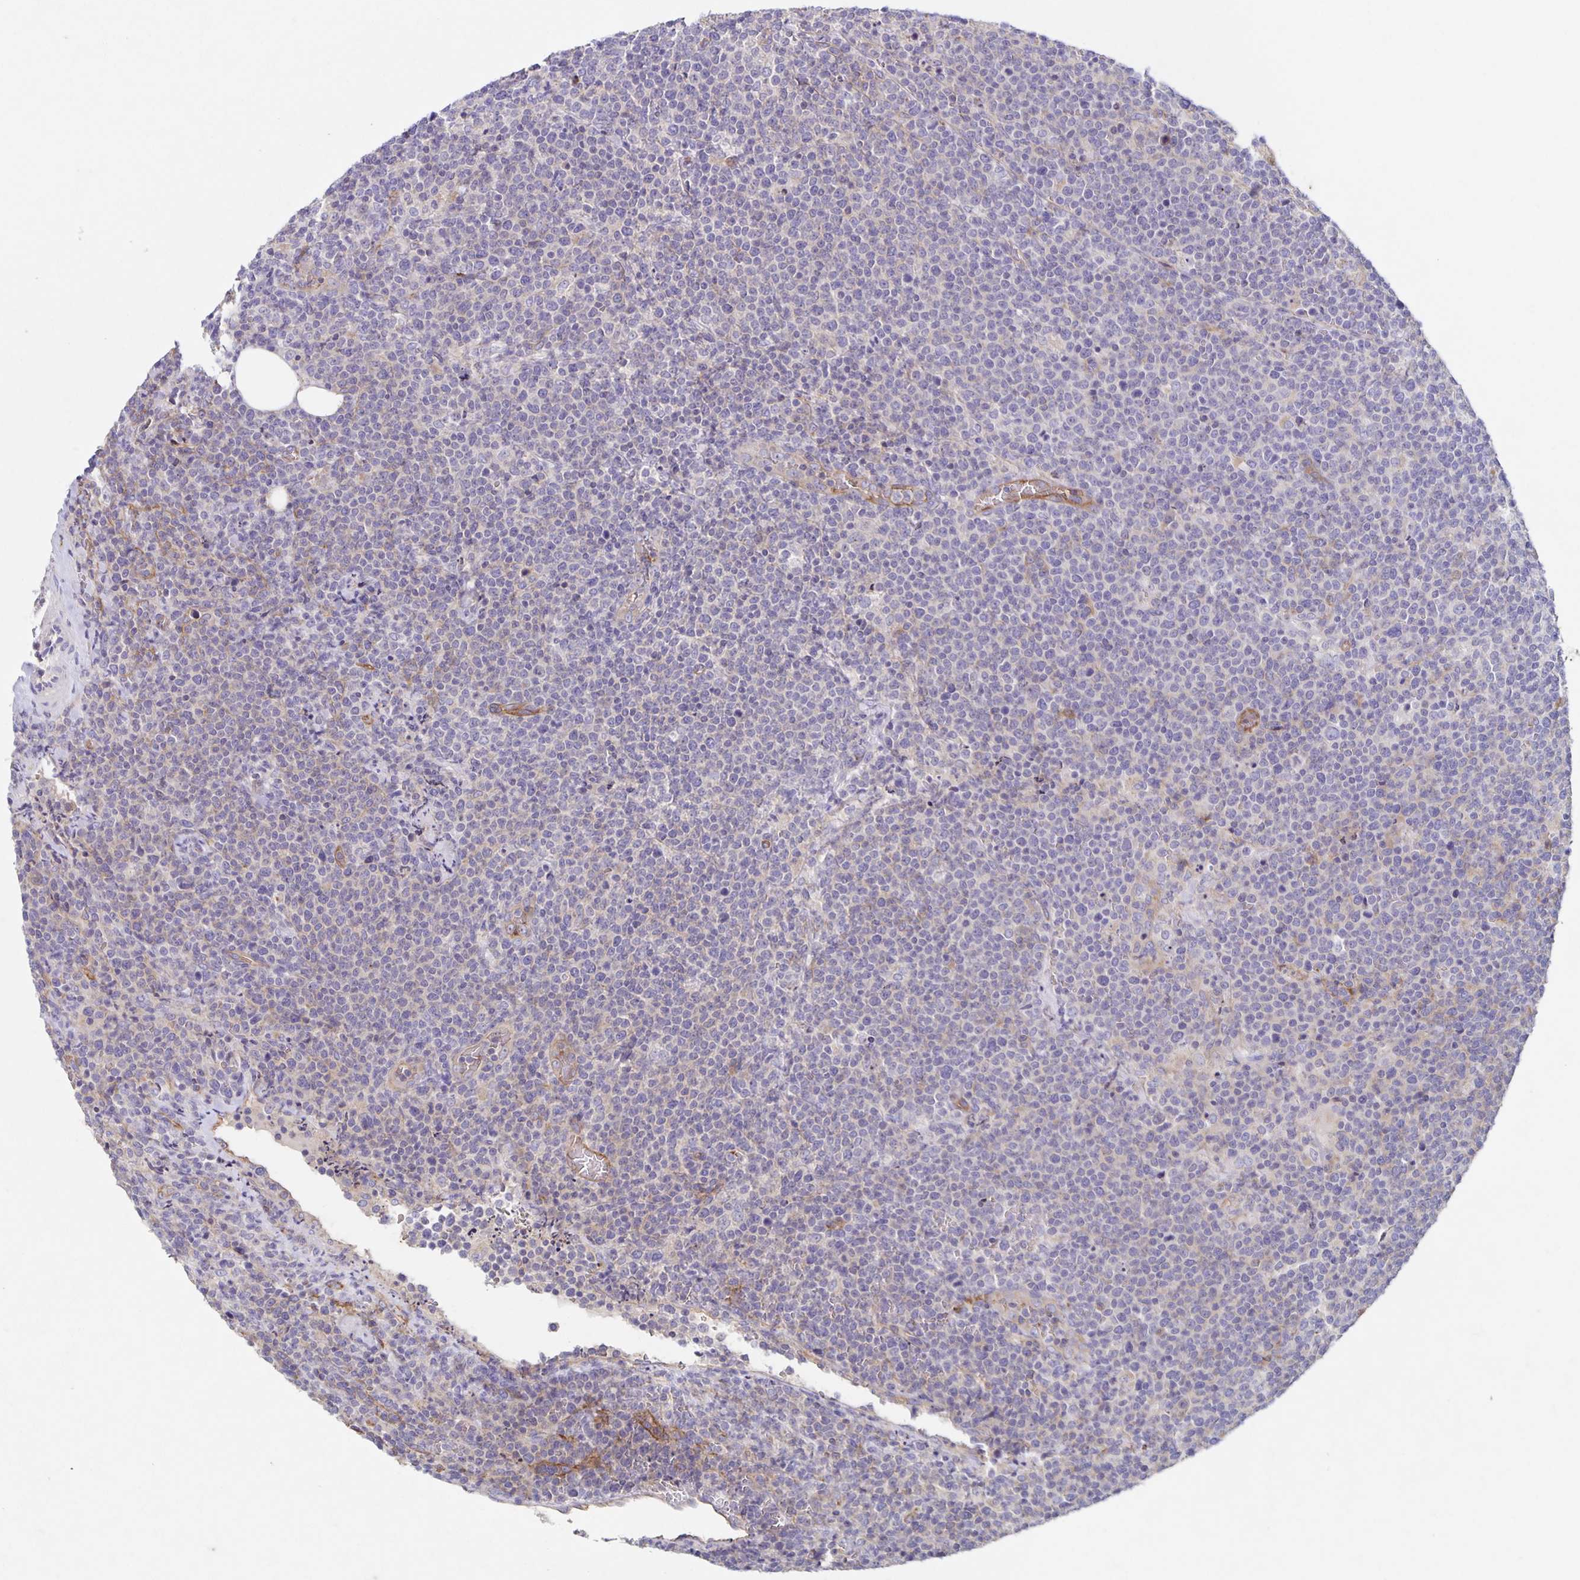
{"staining": {"intensity": "negative", "quantity": "none", "location": "none"}, "tissue": "lymphoma", "cell_type": "Tumor cells", "image_type": "cancer", "snomed": [{"axis": "morphology", "description": "Malignant lymphoma, non-Hodgkin's type, High grade"}, {"axis": "topography", "description": "Lymph node"}], "caption": "Malignant lymphoma, non-Hodgkin's type (high-grade) was stained to show a protein in brown. There is no significant positivity in tumor cells.", "gene": "ITGA2", "patient": {"sex": "male", "age": 61}}